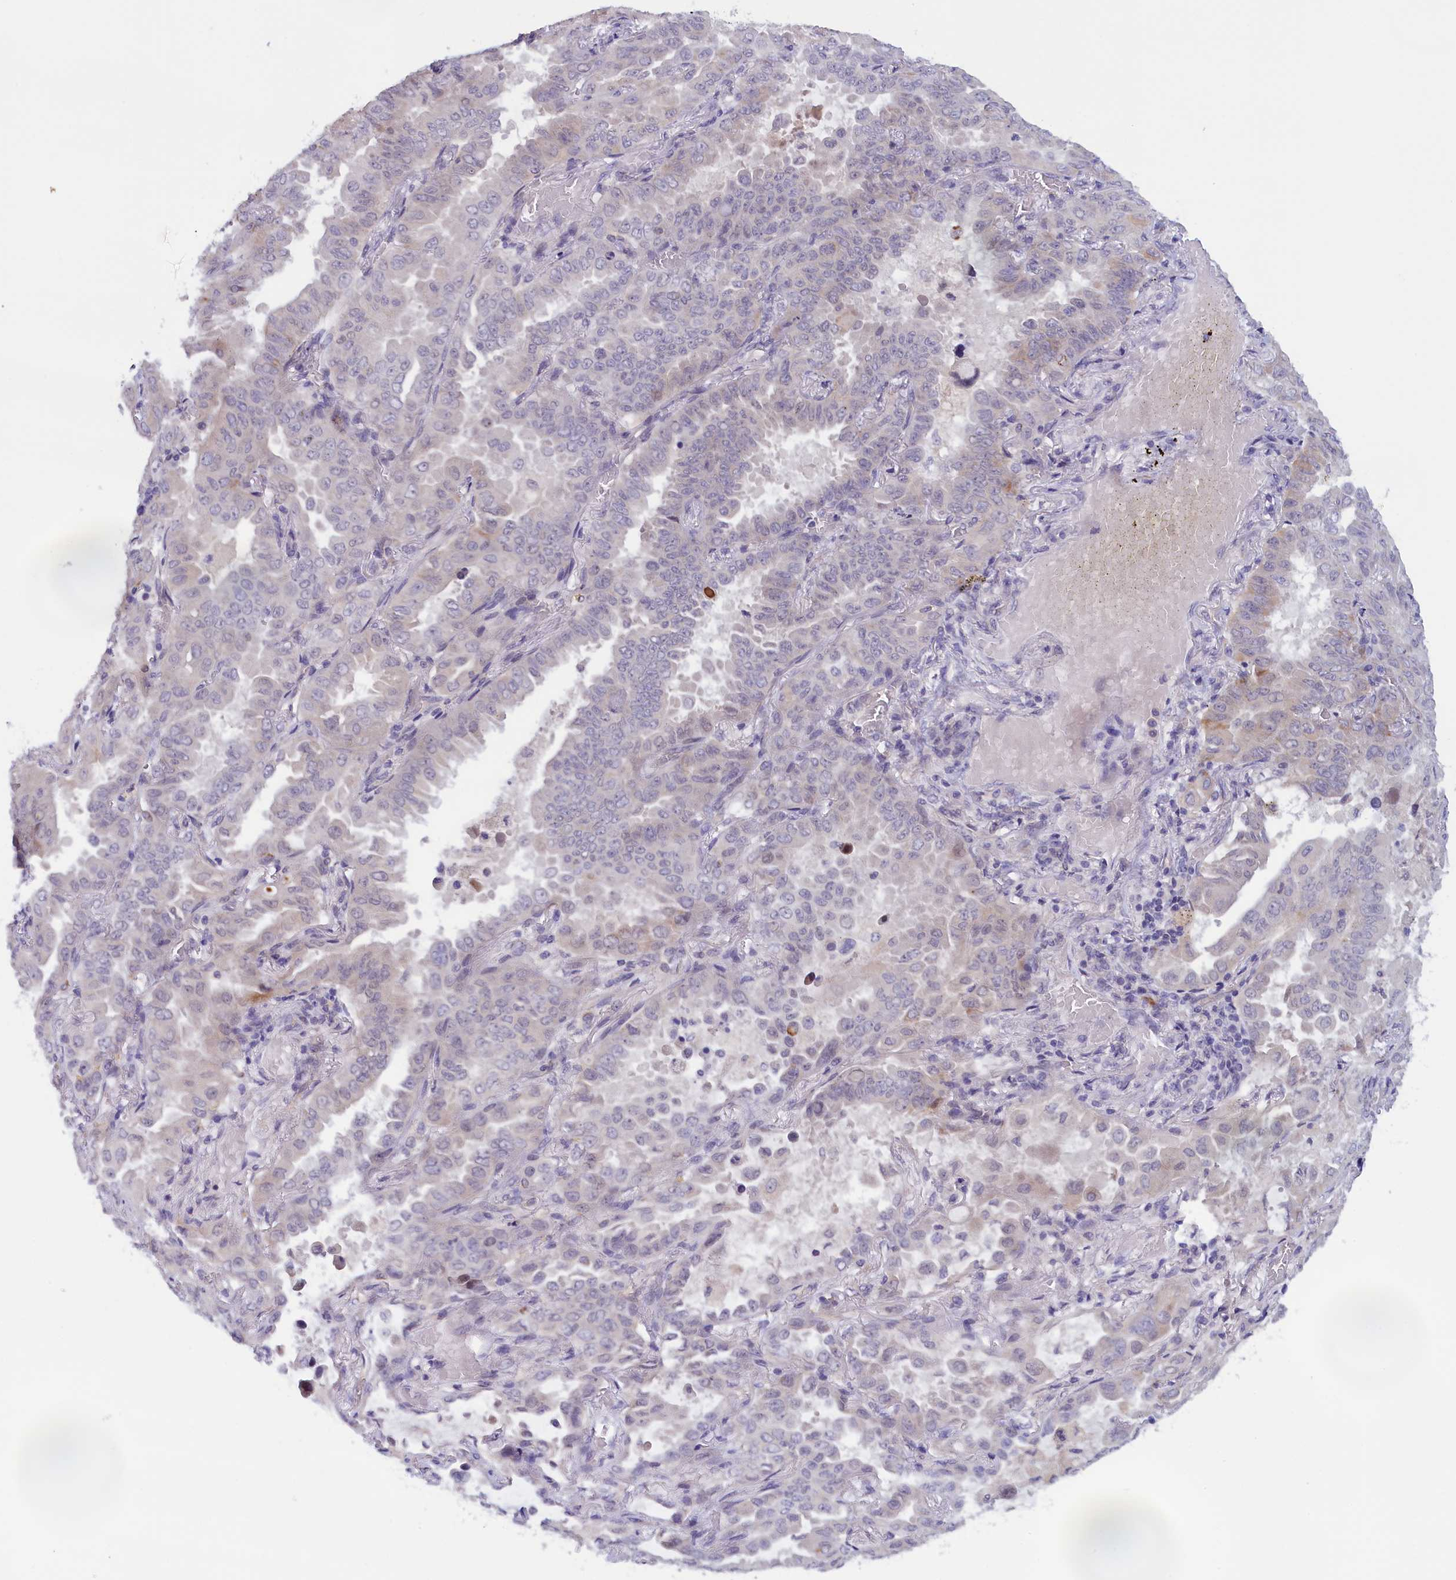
{"staining": {"intensity": "negative", "quantity": "none", "location": "none"}, "tissue": "lung cancer", "cell_type": "Tumor cells", "image_type": "cancer", "snomed": [{"axis": "morphology", "description": "Adenocarcinoma, NOS"}, {"axis": "topography", "description": "Lung"}], "caption": "Tumor cells show no significant protein expression in adenocarcinoma (lung). The staining is performed using DAB (3,3'-diaminobenzidine) brown chromogen with nuclei counter-stained in using hematoxylin.", "gene": "IGFALS", "patient": {"sex": "male", "age": 64}}